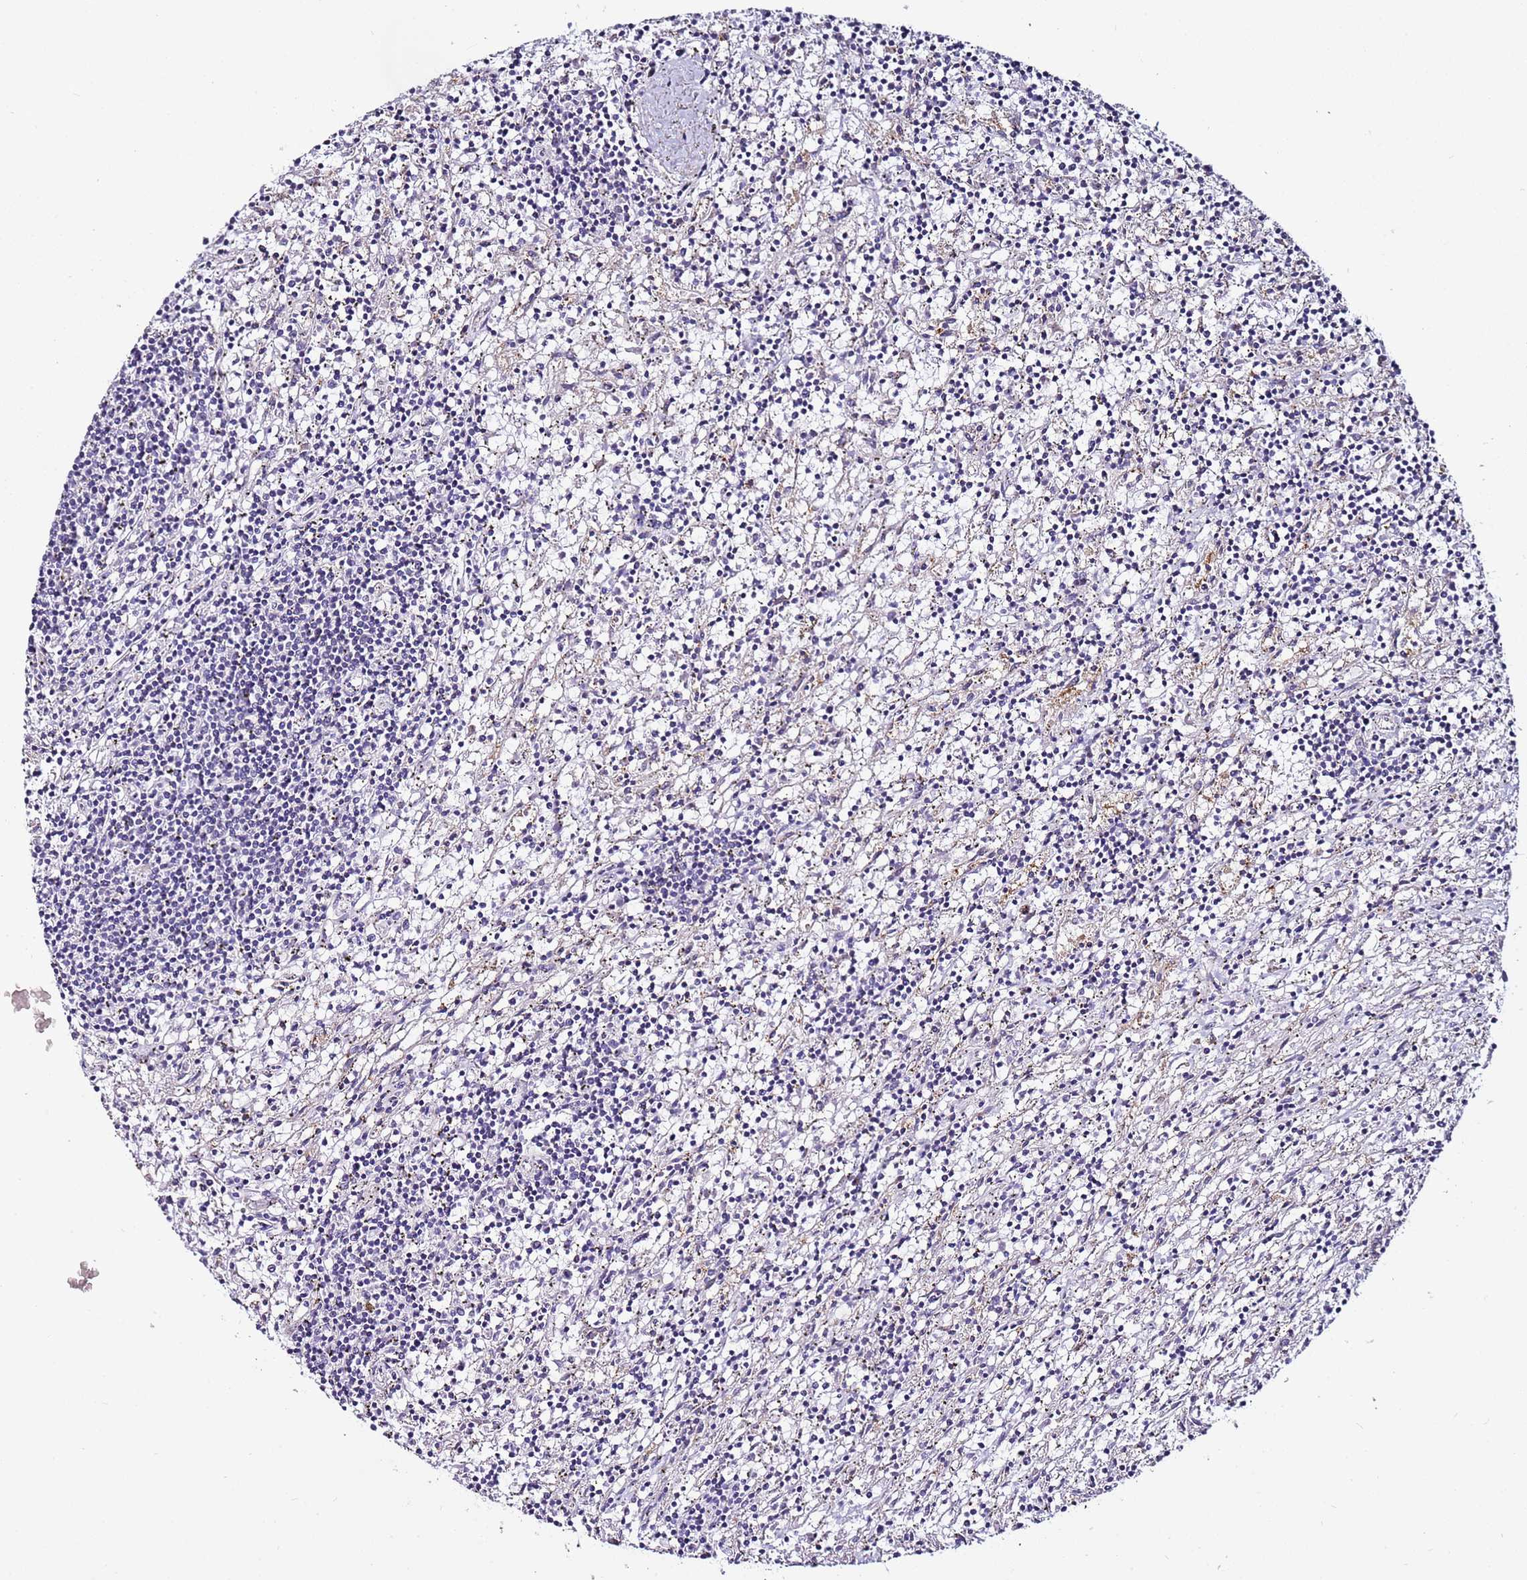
{"staining": {"intensity": "negative", "quantity": "none", "location": "none"}, "tissue": "lymphoma", "cell_type": "Tumor cells", "image_type": "cancer", "snomed": [{"axis": "morphology", "description": "Malignant lymphoma, non-Hodgkin's type, Low grade"}, {"axis": "topography", "description": "Spleen"}], "caption": "This is an immunohistochemistry (IHC) photomicrograph of low-grade malignant lymphoma, non-Hodgkin's type. There is no staining in tumor cells.", "gene": "SRRM5", "patient": {"sex": "male", "age": 76}}